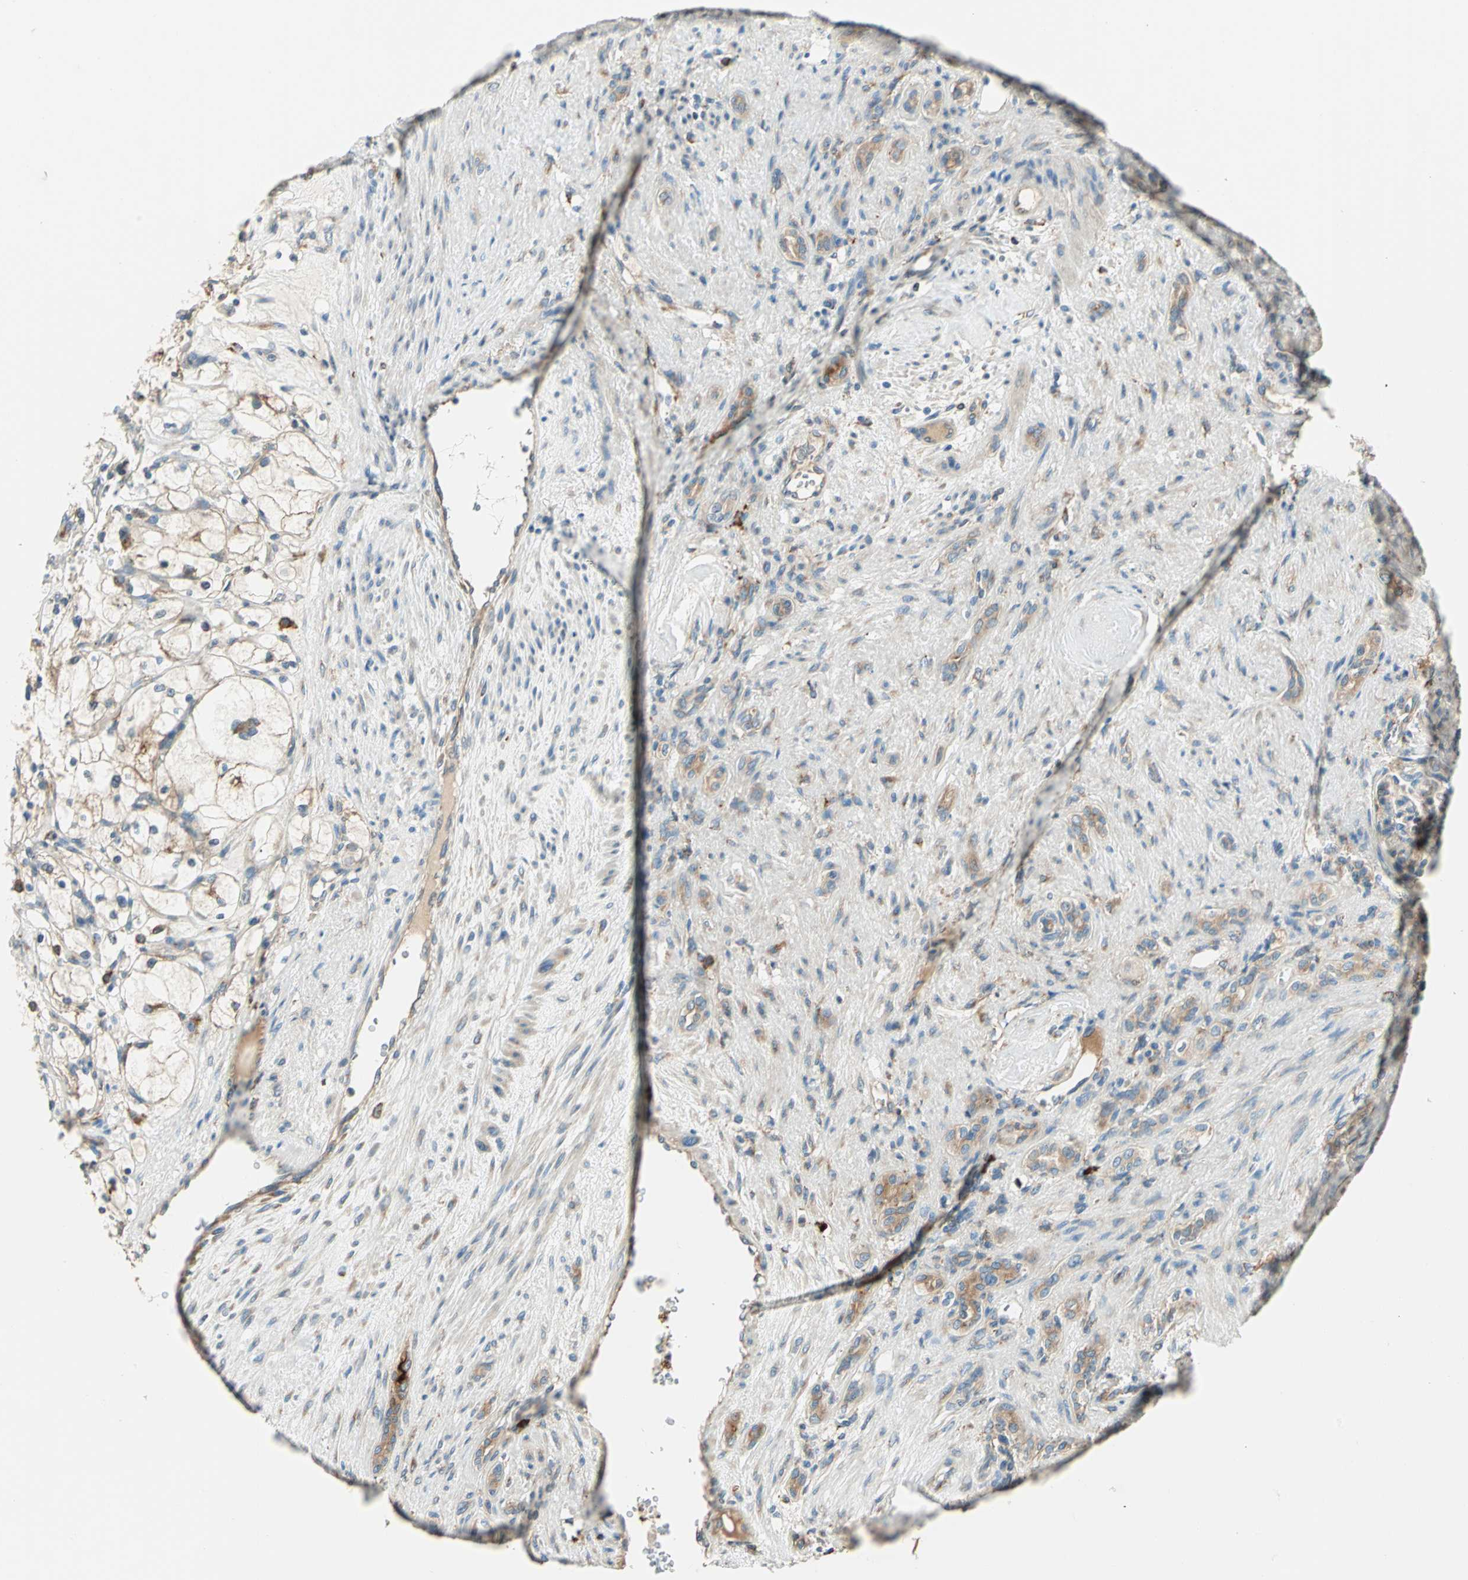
{"staining": {"intensity": "moderate", "quantity": "25%-75%", "location": "cytoplasmic/membranous"}, "tissue": "renal cancer", "cell_type": "Tumor cells", "image_type": "cancer", "snomed": [{"axis": "morphology", "description": "Adenocarcinoma, NOS"}, {"axis": "topography", "description": "Kidney"}], "caption": "This is an image of IHC staining of adenocarcinoma (renal), which shows moderate positivity in the cytoplasmic/membranous of tumor cells.", "gene": "PDIA4", "patient": {"sex": "female", "age": 83}}